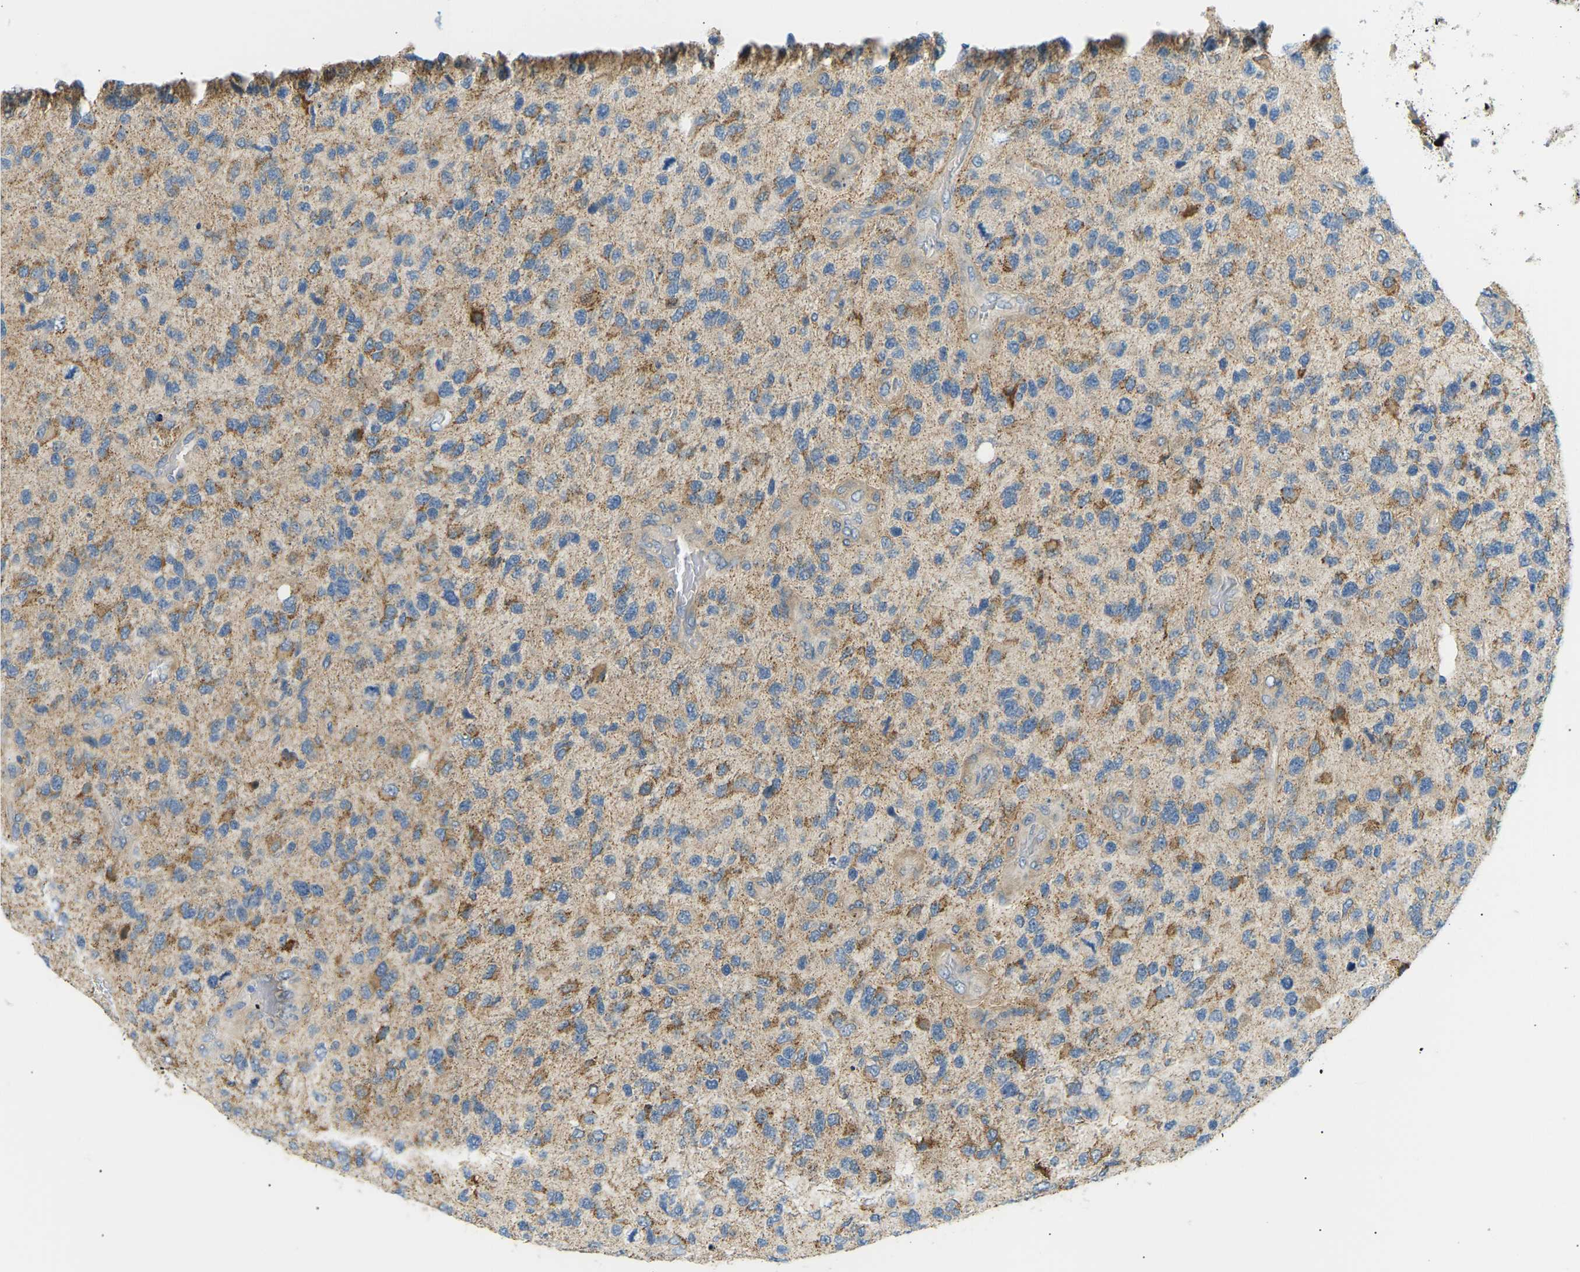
{"staining": {"intensity": "moderate", "quantity": "25%-75%", "location": "cytoplasmic/membranous"}, "tissue": "glioma", "cell_type": "Tumor cells", "image_type": "cancer", "snomed": [{"axis": "morphology", "description": "Glioma, malignant, High grade"}, {"axis": "topography", "description": "Brain"}], "caption": "Malignant high-grade glioma tissue shows moderate cytoplasmic/membranous staining in about 25%-75% of tumor cells, visualized by immunohistochemistry. (DAB (3,3'-diaminobenzidine) IHC, brown staining for protein, blue staining for nuclei).", "gene": "TBC1D8", "patient": {"sex": "female", "age": 58}}